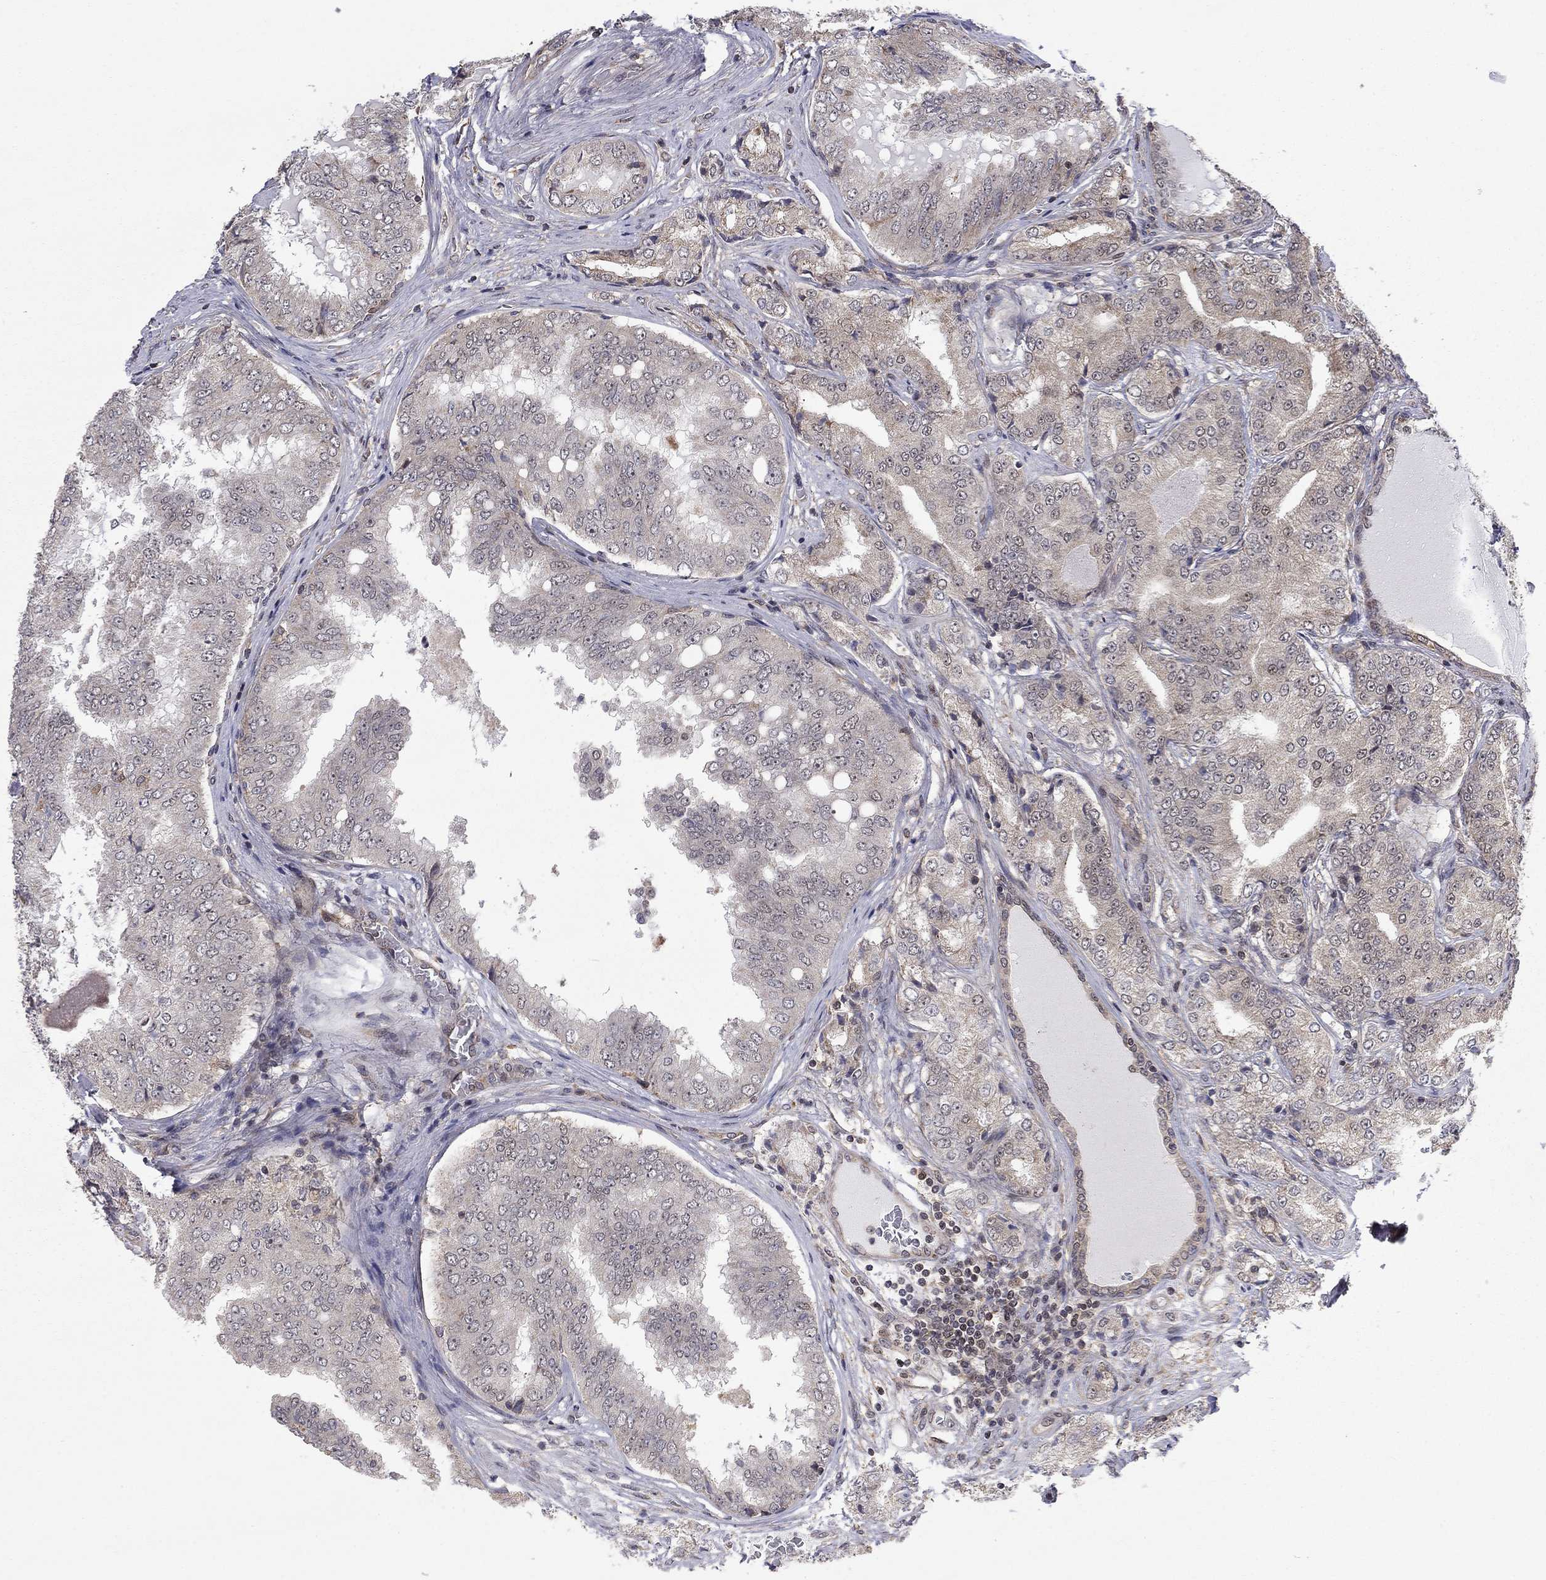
{"staining": {"intensity": "moderate", "quantity": "<25%", "location": "cytoplasmic/membranous"}, "tissue": "prostate cancer", "cell_type": "Tumor cells", "image_type": "cancer", "snomed": [{"axis": "morphology", "description": "Adenocarcinoma, NOS"}, {"axis": "topography", "description": "Prostate"}], "caption": "DAB immunohistochemical staining of human prostate cancer (adenocarcinoma) demonstrates moderate cytoplasmic/membranous protein staining in about <25% of tumor cells.", "gene": "TDP1", "patient": {"sex": "male", "age": 65}}